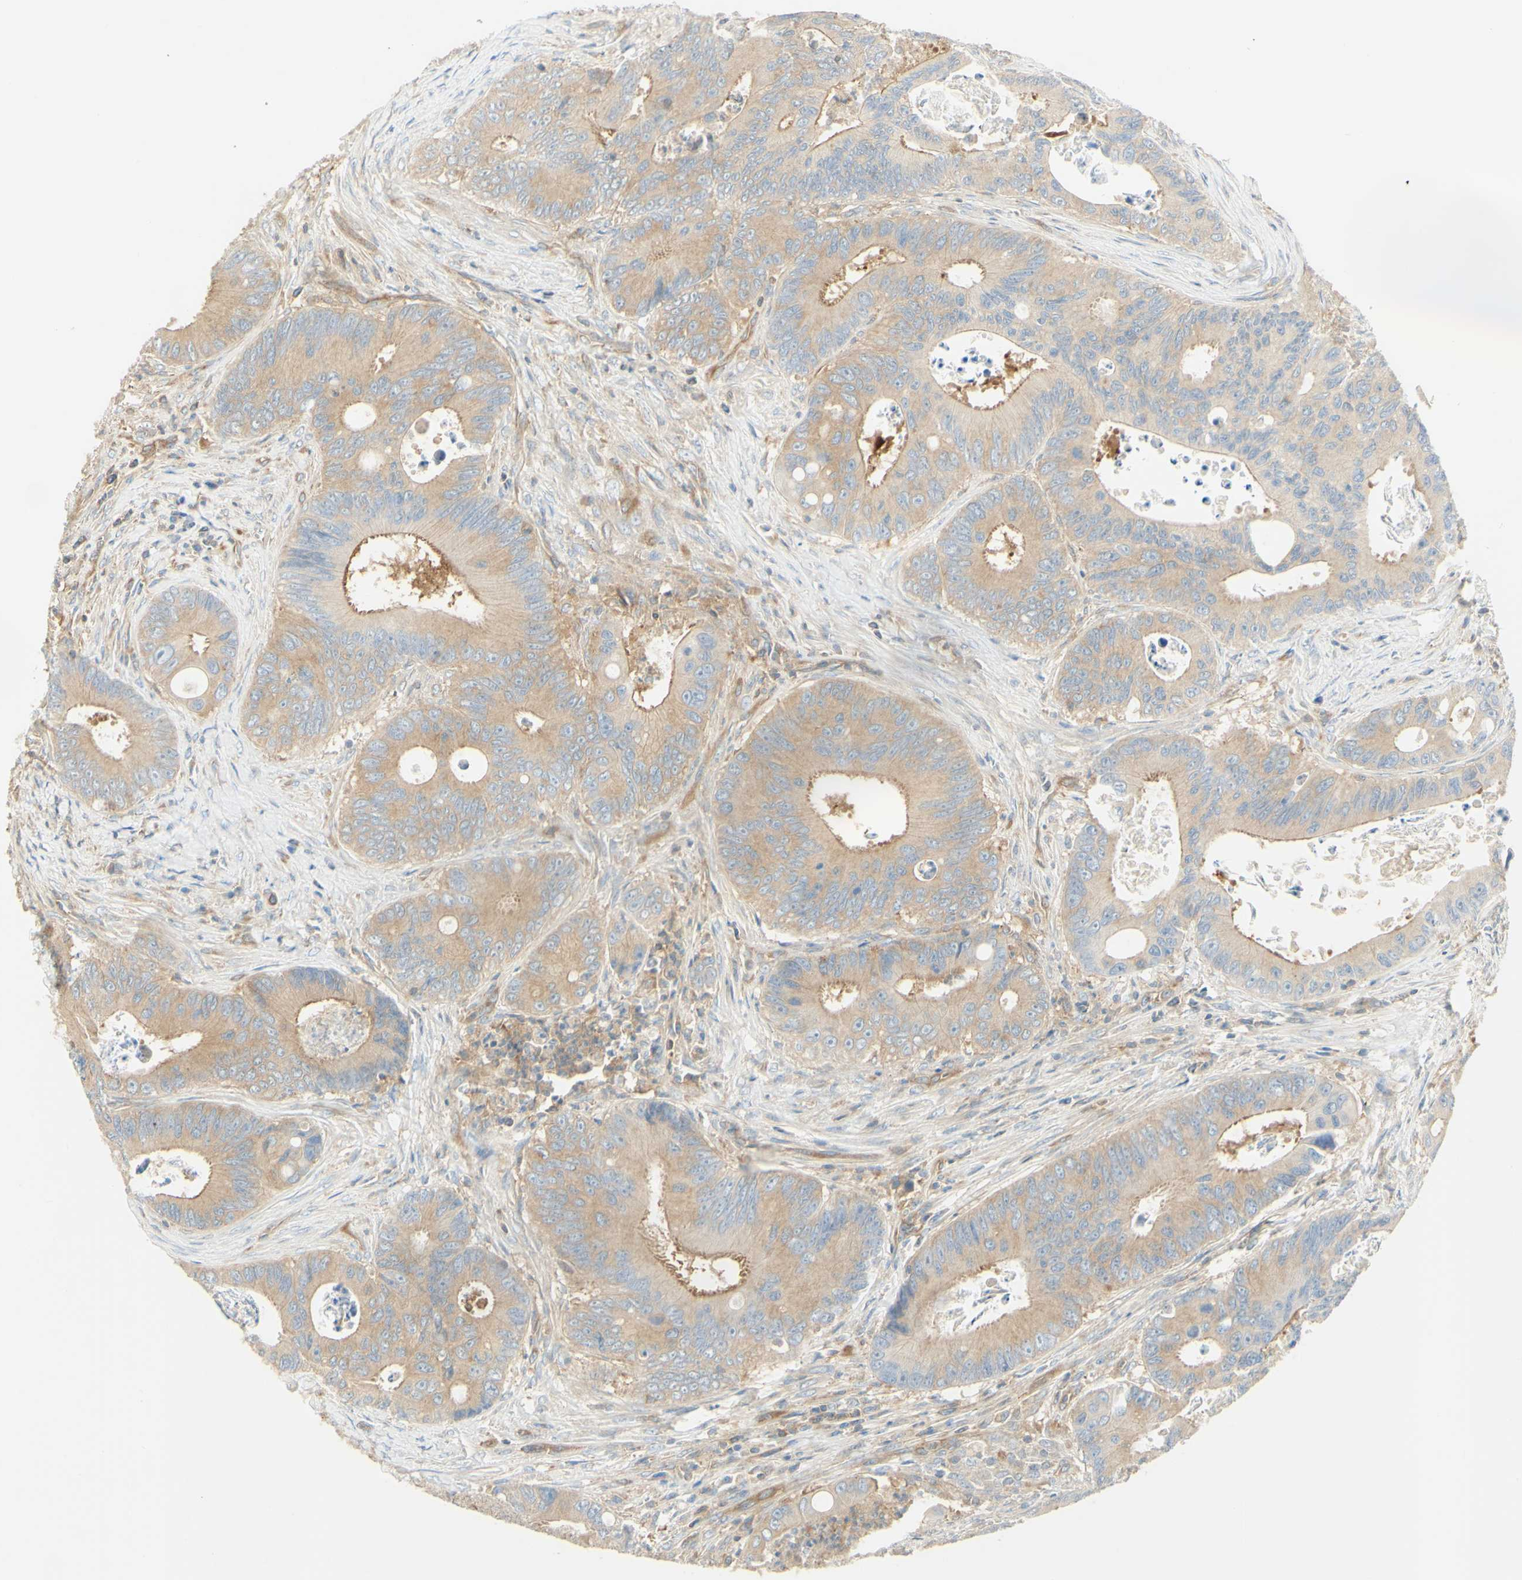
{"staining": {"intensity": "moderate", "quantity": ">75%", "location": "cytoplasmic/membranous"}, "tissue": "colorectal cancer", "cell_type": "Tumor cells", "image_type": "cancer", "snomed": [{"axis": "morphology", "description": "Inflammation, NOS"}, {"axis": "morphology", "description": "Adenocarcinoma, NOS"}, {"axis": "topography", "description": "Colon"}], "caption": "The micrograph displays a brown stain indicating the presence of a protein in the cytoplasmic/membranous of tumor cells in colorectal cancer.", "gene": "IKBKG", "patient": {"sex": "male", "age": 72}}